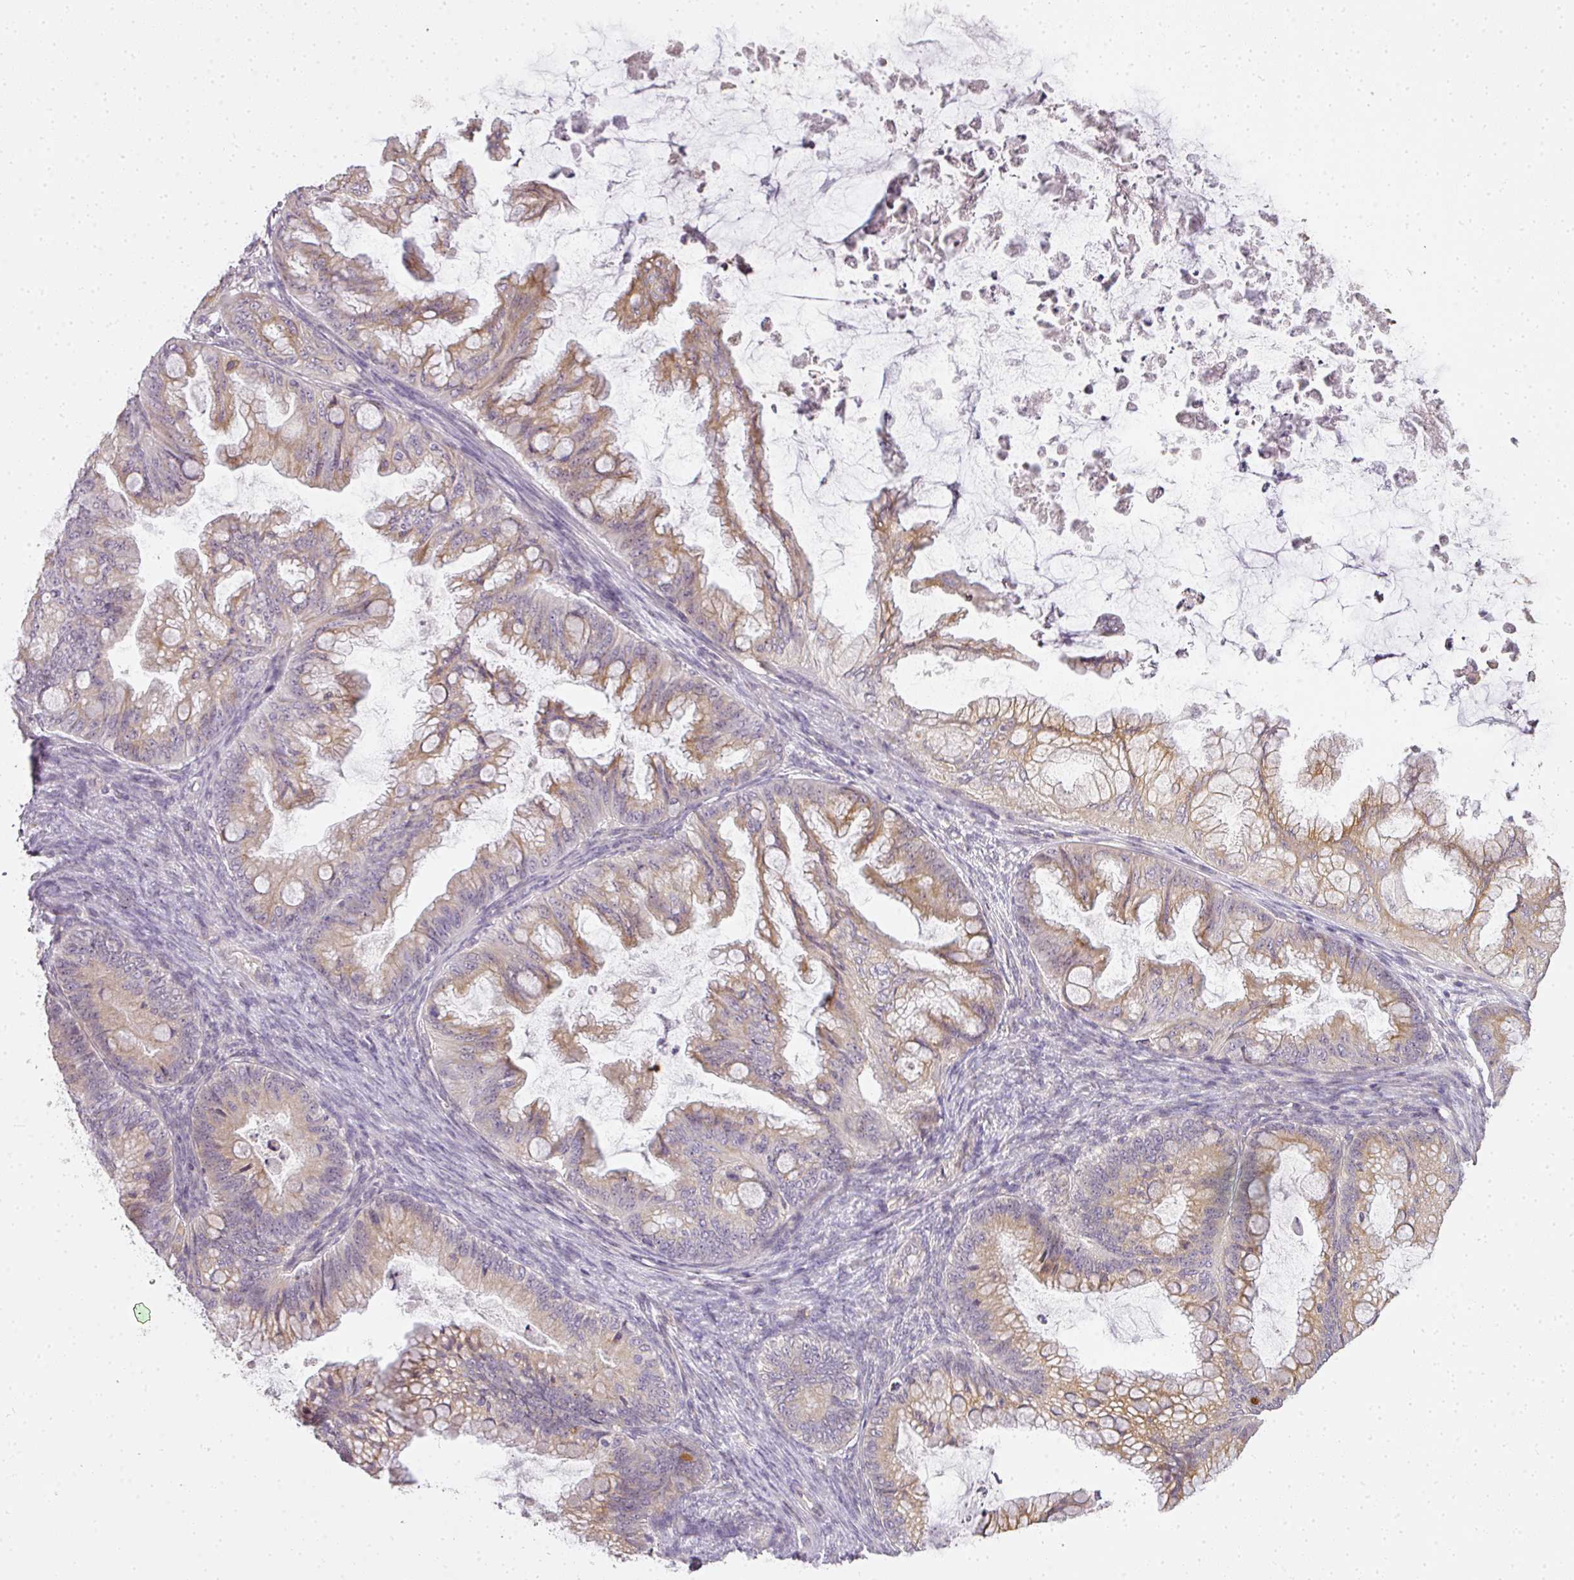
{"staining": {"intensity": "moderate", "quantity": "25%-75%", "location": "cytoplasmic/membranous"}, "tissue": "ovarian cancer", "cell_type": "Tumor cells", "image_type": "cancer", "snomed": [{"axis": "morphology", "description": "Cystadenocarcinoma, mucinous, NOS"}, {"axis": "topography", "description": "Ovary"}], "caption": "Protein expression analysis of mucinous cystadenocarcinoma (ovarian) exhibits moderate cytoplasmic/membranous staining in about 25%-75% of tumor cells. (DAB IHC with brightfield microscopy, high magnification).", "gene": "MED19", "patient": {"sex": "female", "age": 35}}